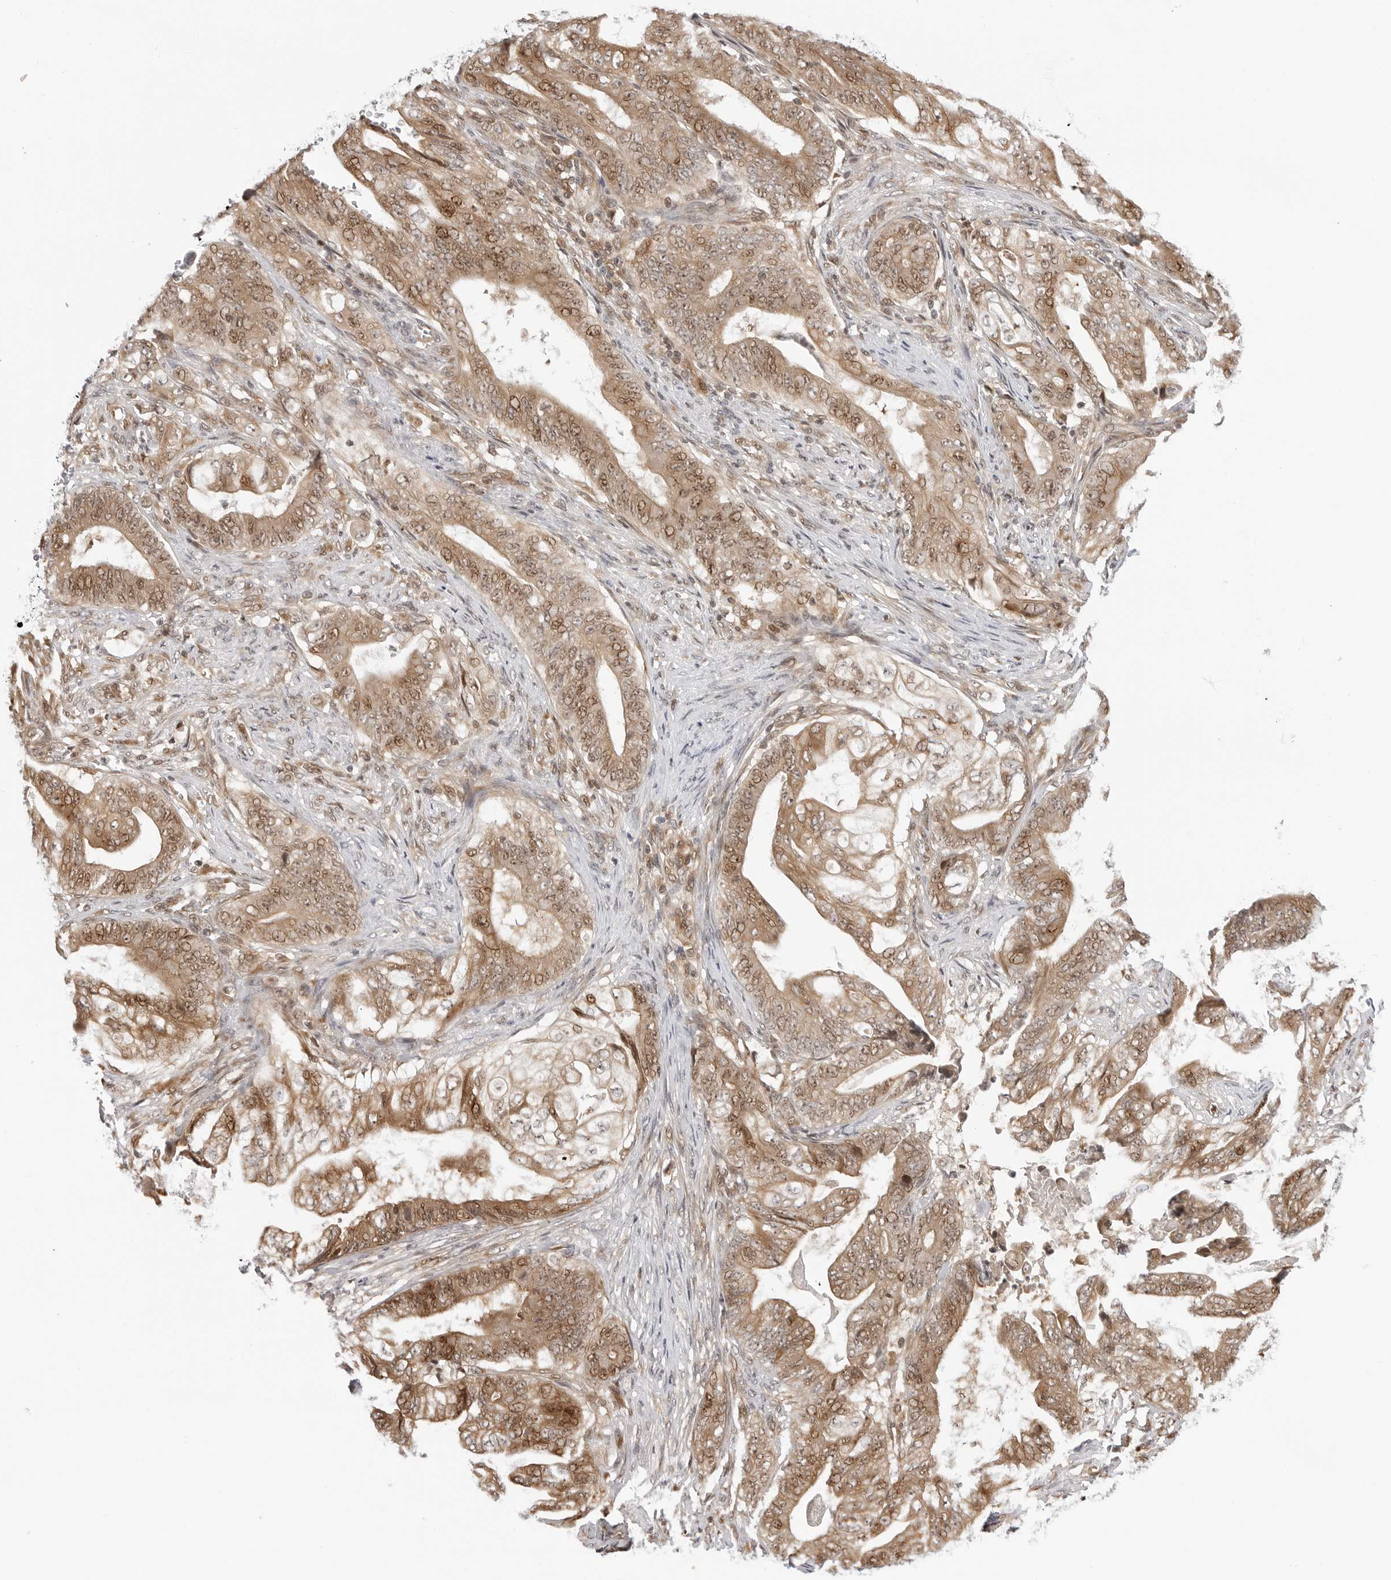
{"staining": {"intensity": "moderate", "quantity": ">75%", "location": "cytoplasmic/membranous,nuclear"}, "tissue": "stomach cancer", "cell_type": "Tumor cells", "image_type": "cancer", "snomed": [{"axis": "morphology", "description": "Adenocarcinoma, NOS"}, {"axis": "topography", "description": "Stomach"}], "caption": "A medium amount of moderate cytoplasmic/membranous and nuclear staining is appreciated in about >75% of tumor cells in adenocarcinoma (stomach) tissue.", "gene": "TIPRL", "patient": {"sex": "female", "age": 73}}